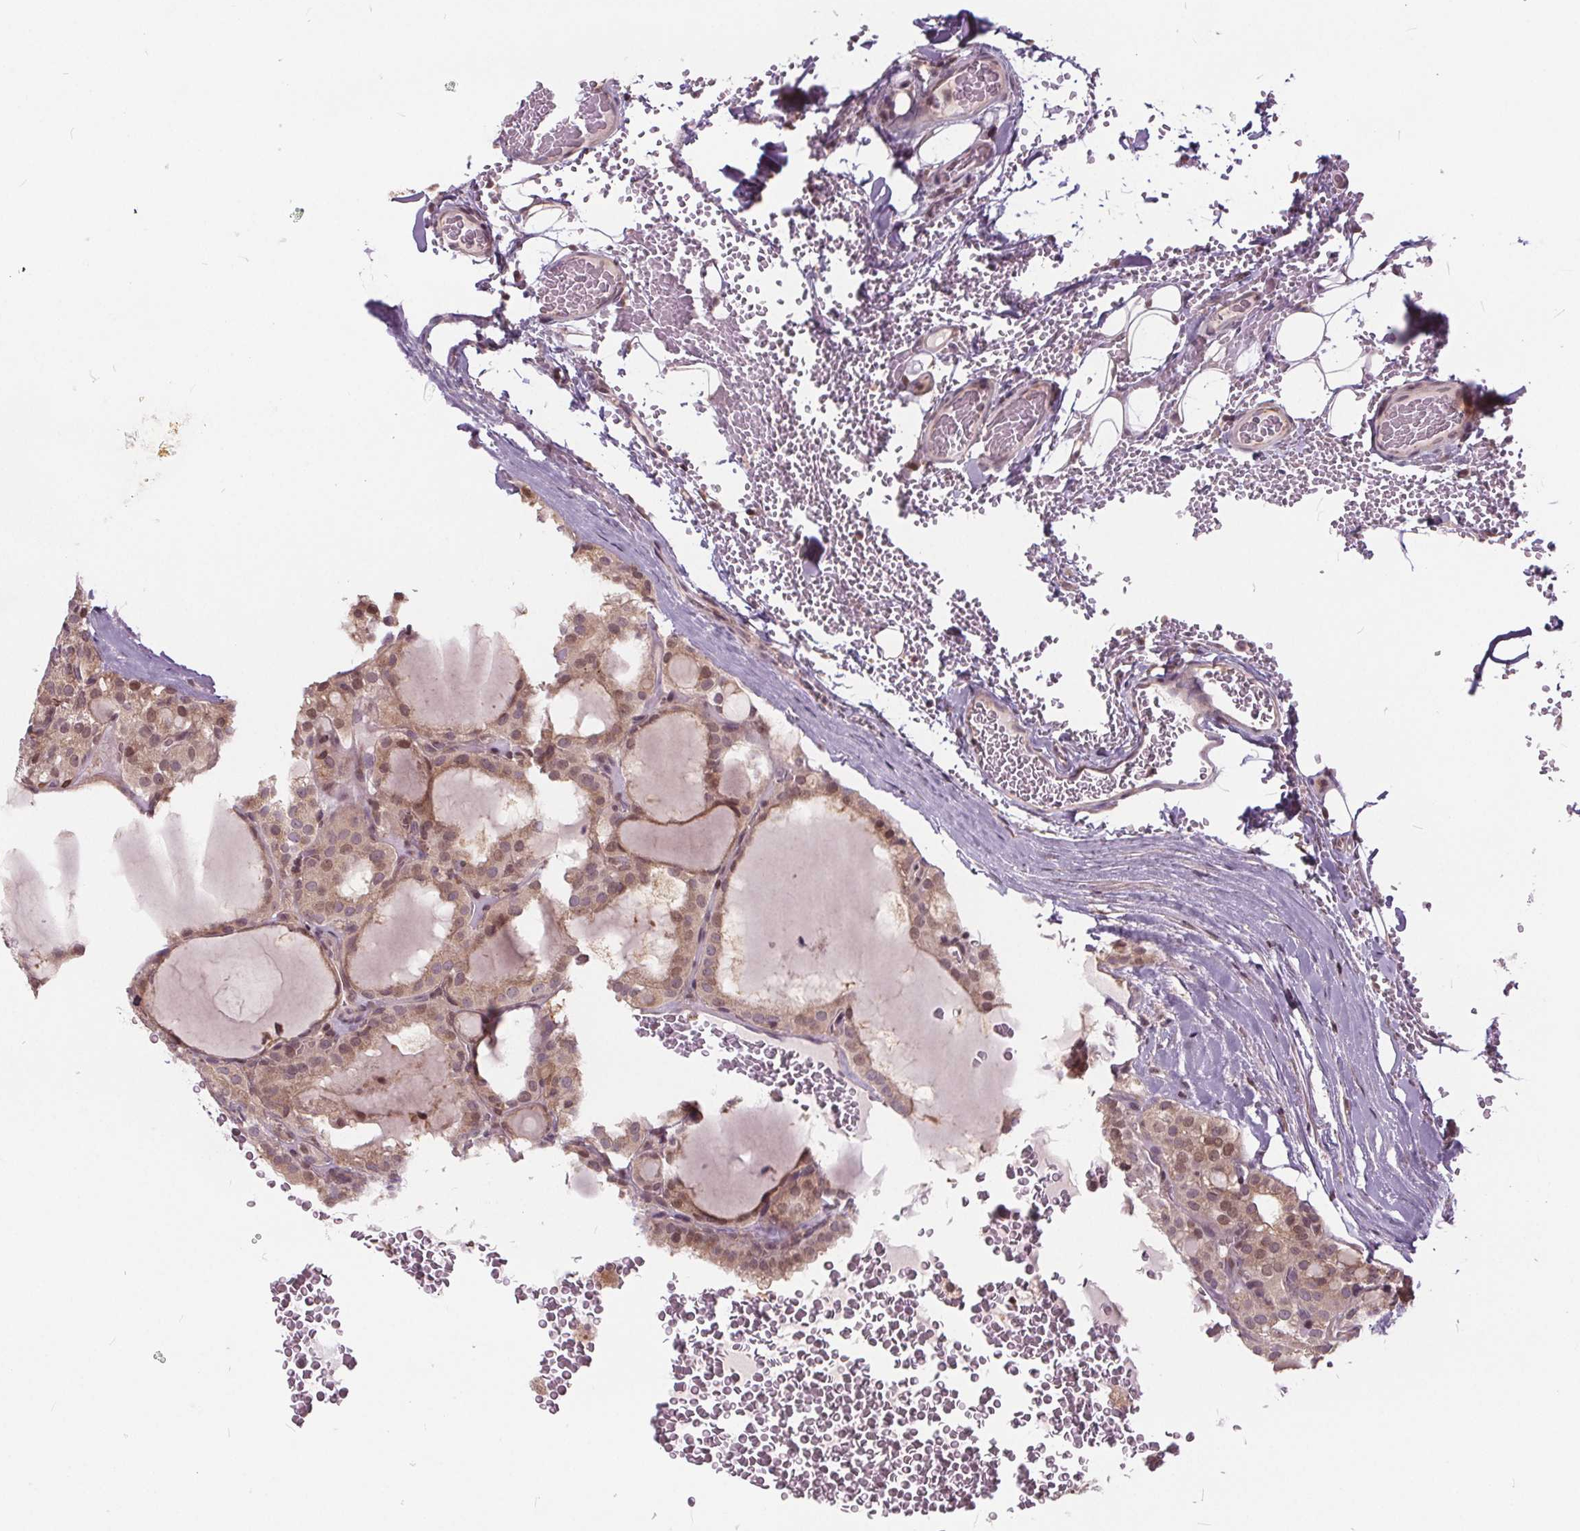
{"staining": {"intensity": "weak", "quantity": "<25%", "location": "cytoplasmic/membranous,nuclear"}, "tissue": "thyroid cancer", "cell_type": "Tumor cells", "image_type": "cancer", "snomed": [{"axis": "morphology", "description": "Papillary adenocarcinoma, NOS"}, {"axis": "topography", "description": "Thyroid gland"}], "caption": "Thyroid papillary adenocarcinoma was stained to show a protein in brown. There is no significant staining in tumor cells.", "gene": "HIF1AN", "patient": {"sex": "male", "age": 20}}